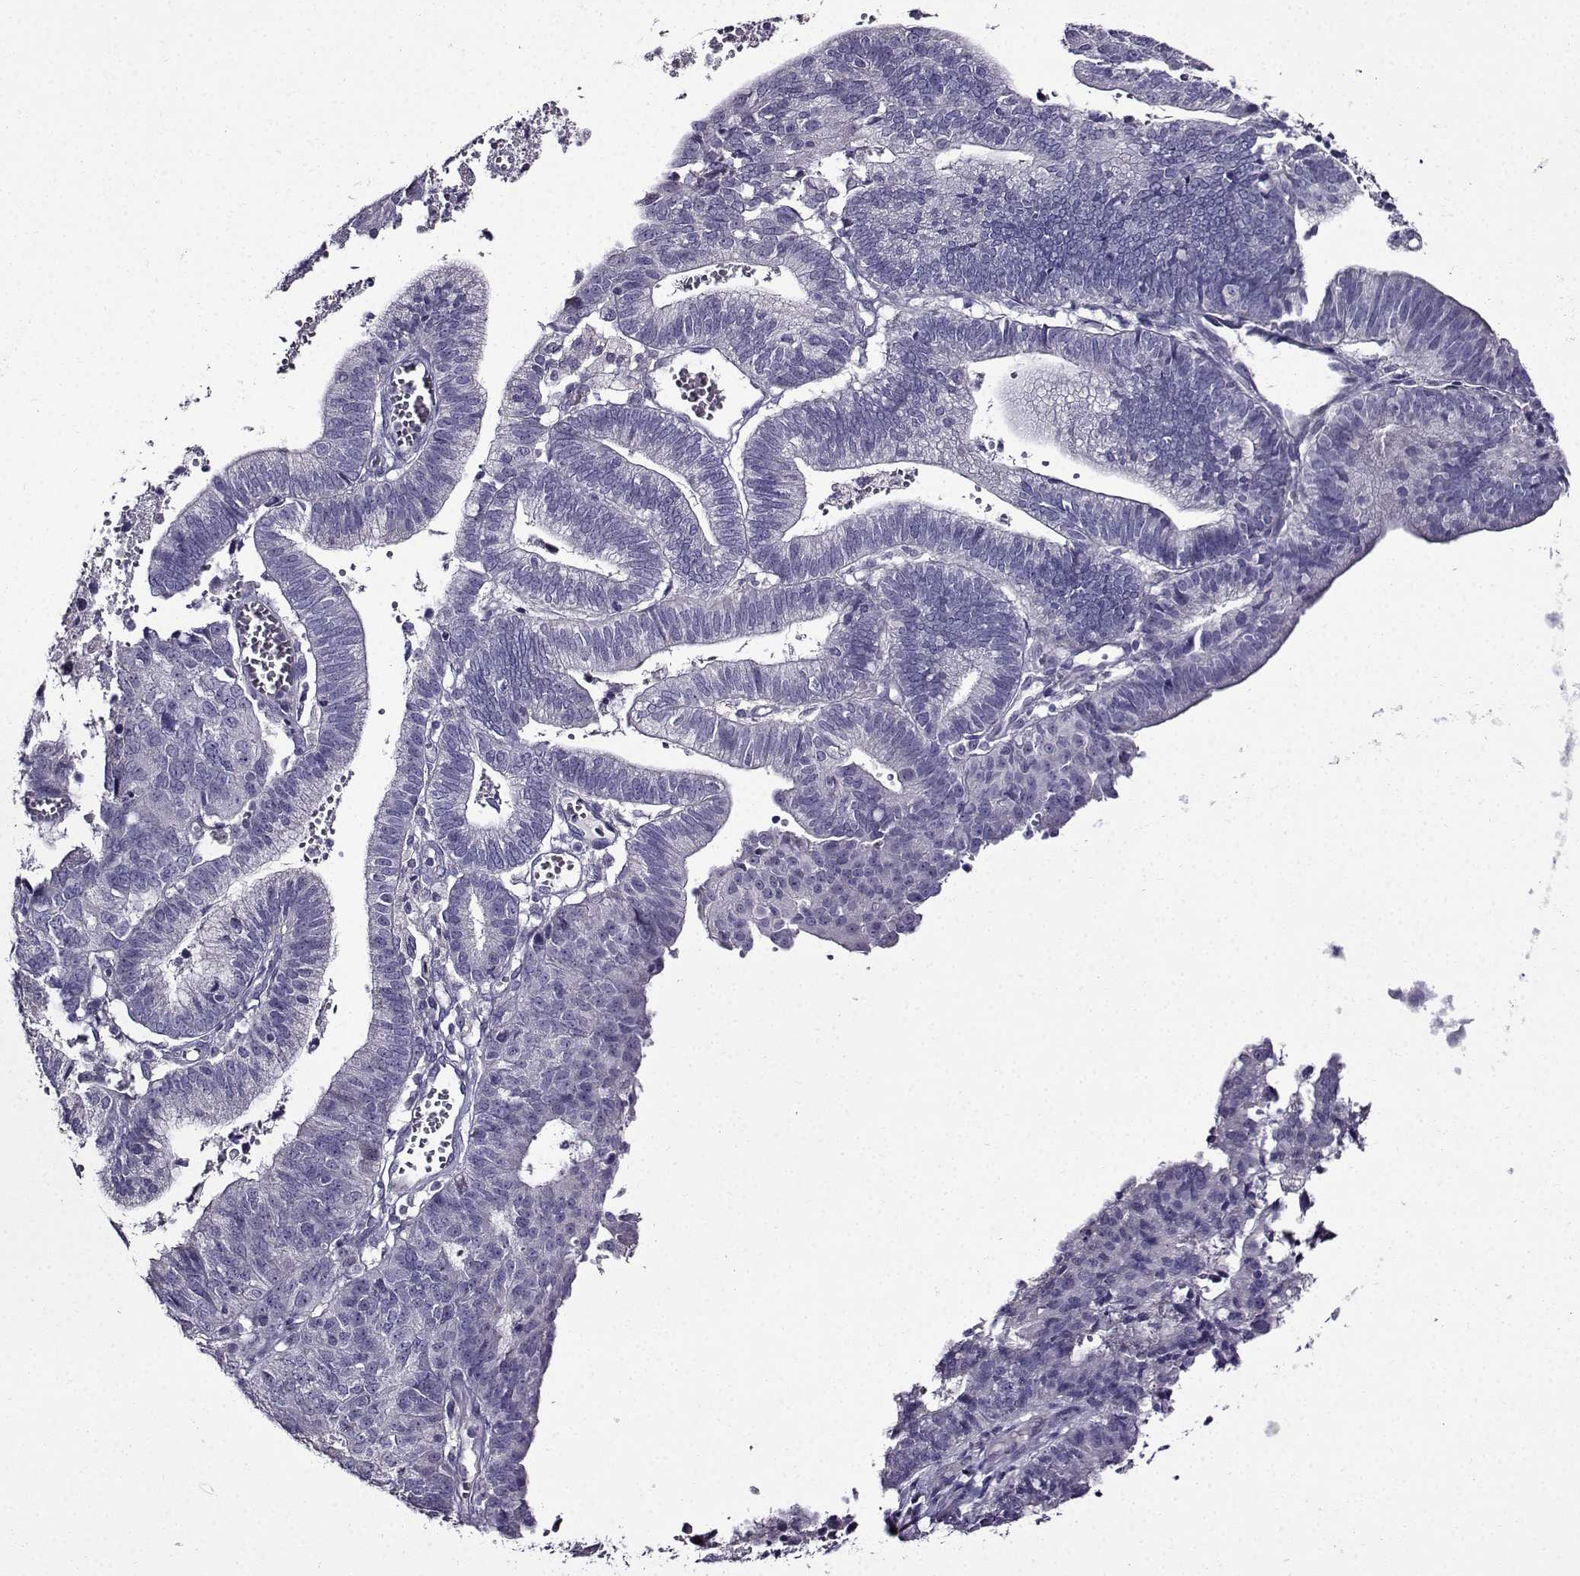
{"staining": {"intensity": "negative", "quantity": "none", "location": "none"}, "tissue": "endometrial cancer", "cell_type": "Tumor cells", "image_type": "cancer", "snomed": [{"axis": "morphology", "description": "Adenocarcinoma, NOS"}, {"axis": "topography", "description": "Endometrium"}], "caption": "Endometrial adenocarcinoma was stained to show a protein in brown. There is no significant expression in tumor cells. The staining is performed using DAB (3,3'-diaminobenzidine) brown chromogen with nuclei counter-stained in using hematoxylin.", "gene": "TMEM266", "patient": {"sex": "female", "age": 82}}